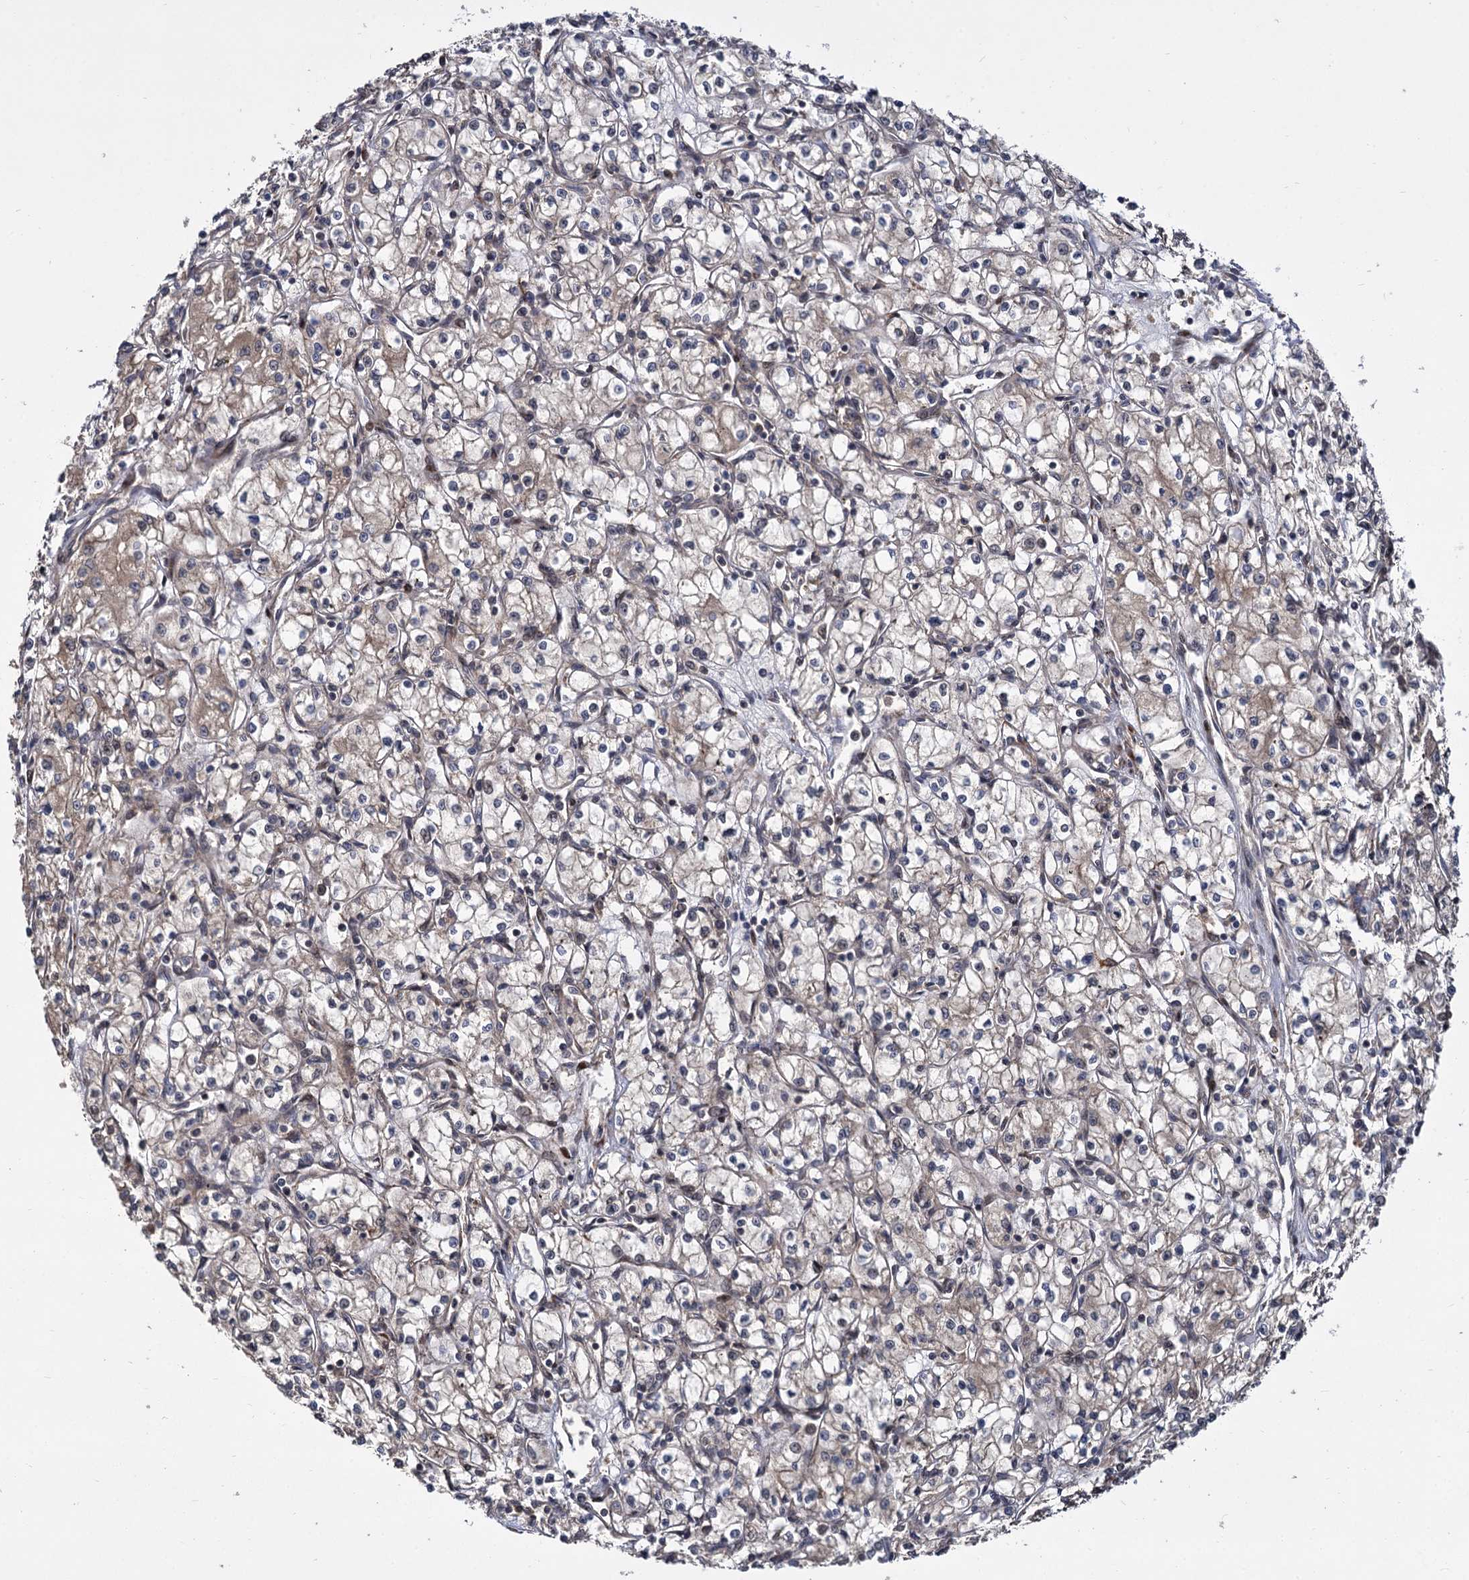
{"staining": {"intensity": "weak", "quantity": "25%-75%", "location": "cytoplasmic/membranous"}, "tissue": "renal cancer", "cell_type": "Tumor cells", "image_type": "cancer", "snomed": [{"axis": "morphology", "description": "Adenocarcinoma, NOS"}, {"axis": "topography", "description": "Kidney"}], "caption": "The image exhibits immunohistochemical staining of renal adenocarcinoma. There is weak cytoplasmic/membranous positivity is seen in approximately 25%-75% of tumor cells.", "gene": "INPPL1", "patient": {"sex": "male", "age": 59}}